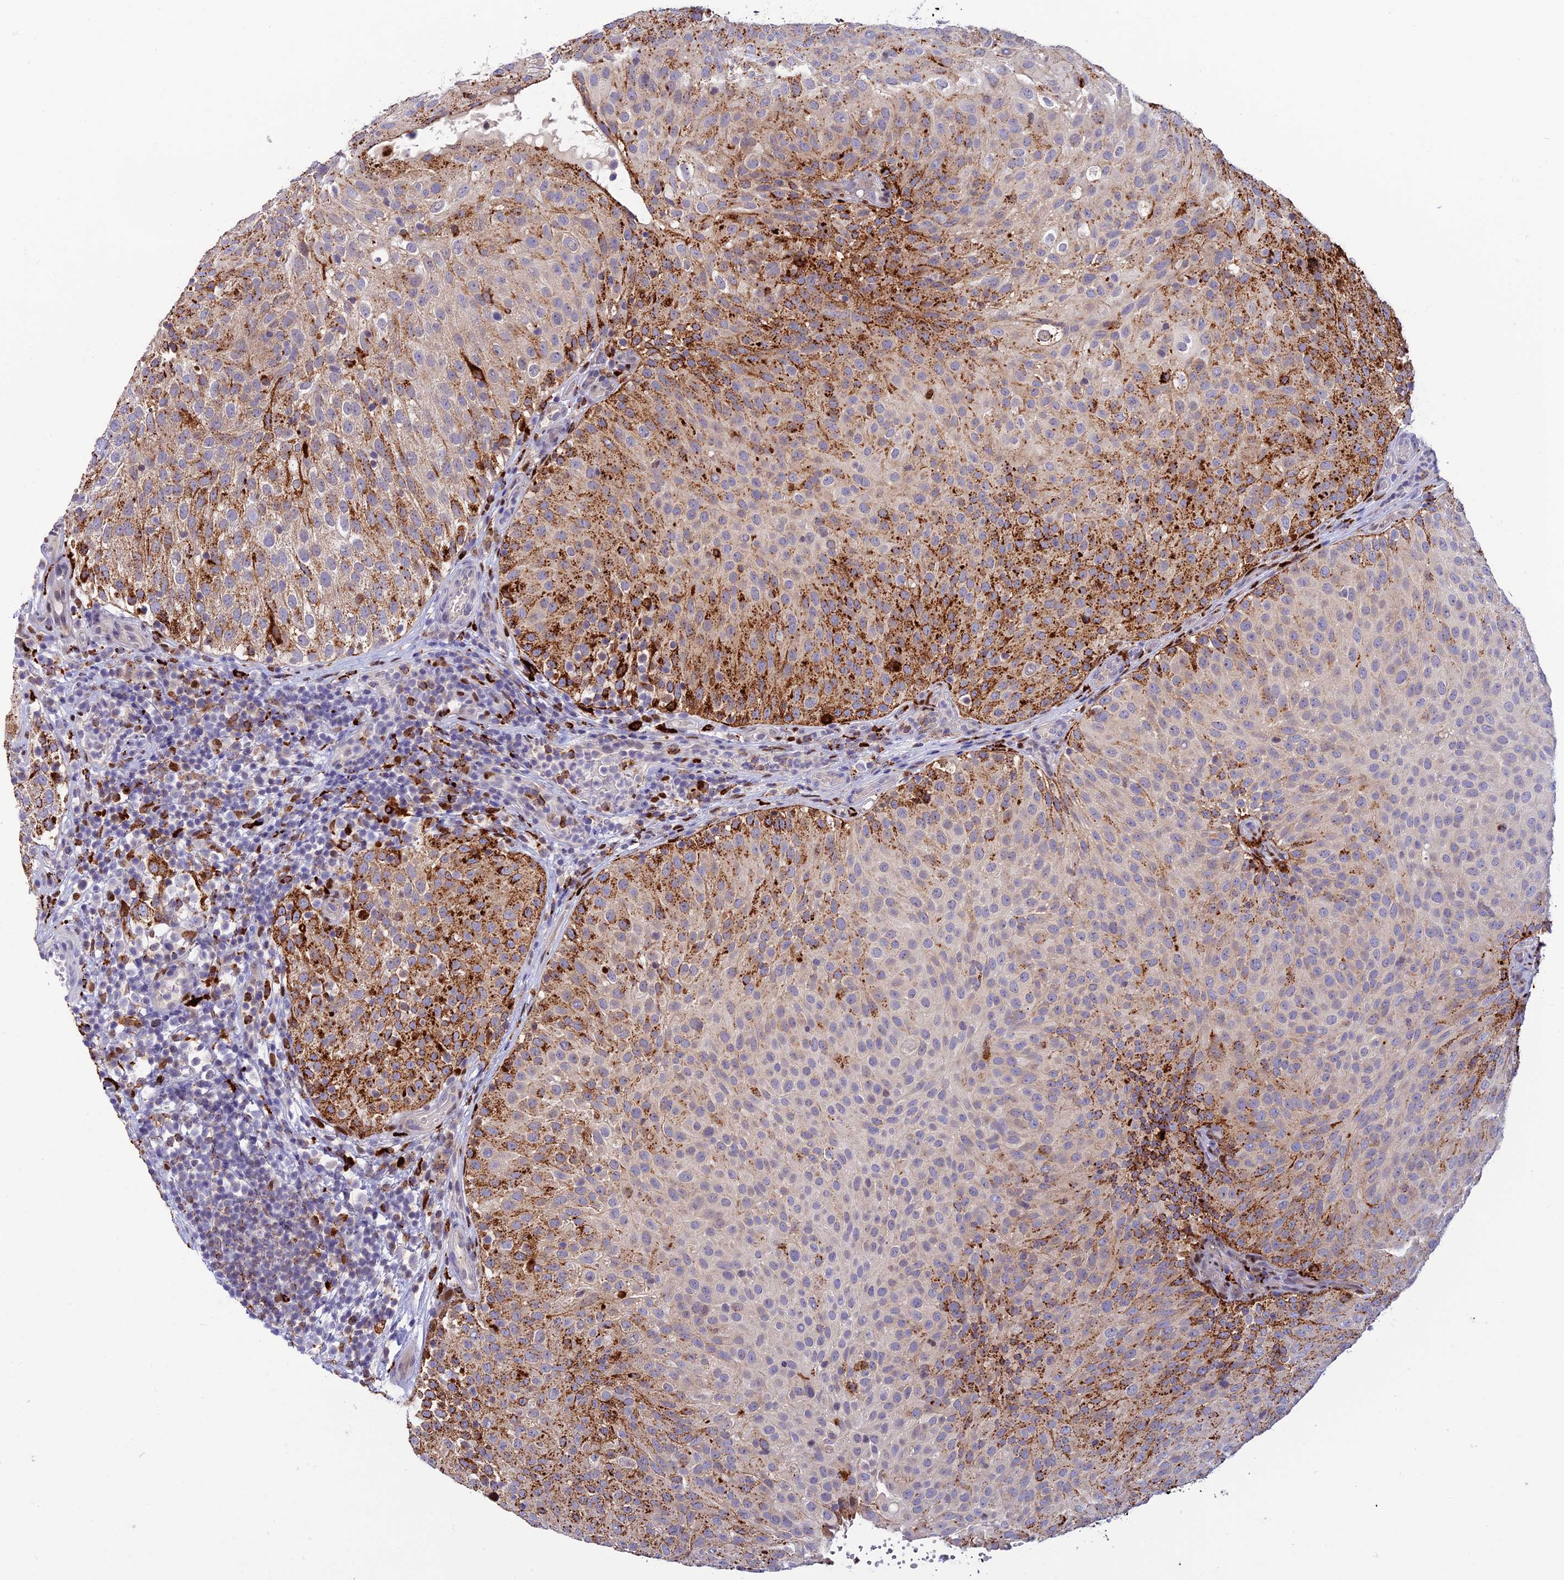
{"staining": {"intensity": "moderate", "quantity": "25%-75%", "location": "cytoplasmic/membranous"}, "tissue": "urothelial cancer", "cell_type": "Tumor cells", "image_type": "cancer", "snomed": [{"axis": "morphology", "description": "Urothelial carcinoma, Low grade"}, {"axis": "topography", "description": "Urinary bladder"}], "caption": "IHC photomicrograph of urothelial cancer stained for a protein (brown), which displays medium levels of moderate cytoplasmic/membranous positivity in about 25%-75% of tumor cells.", "gene": "HIC1", "patient": {"sex": "male", "age": 78}}